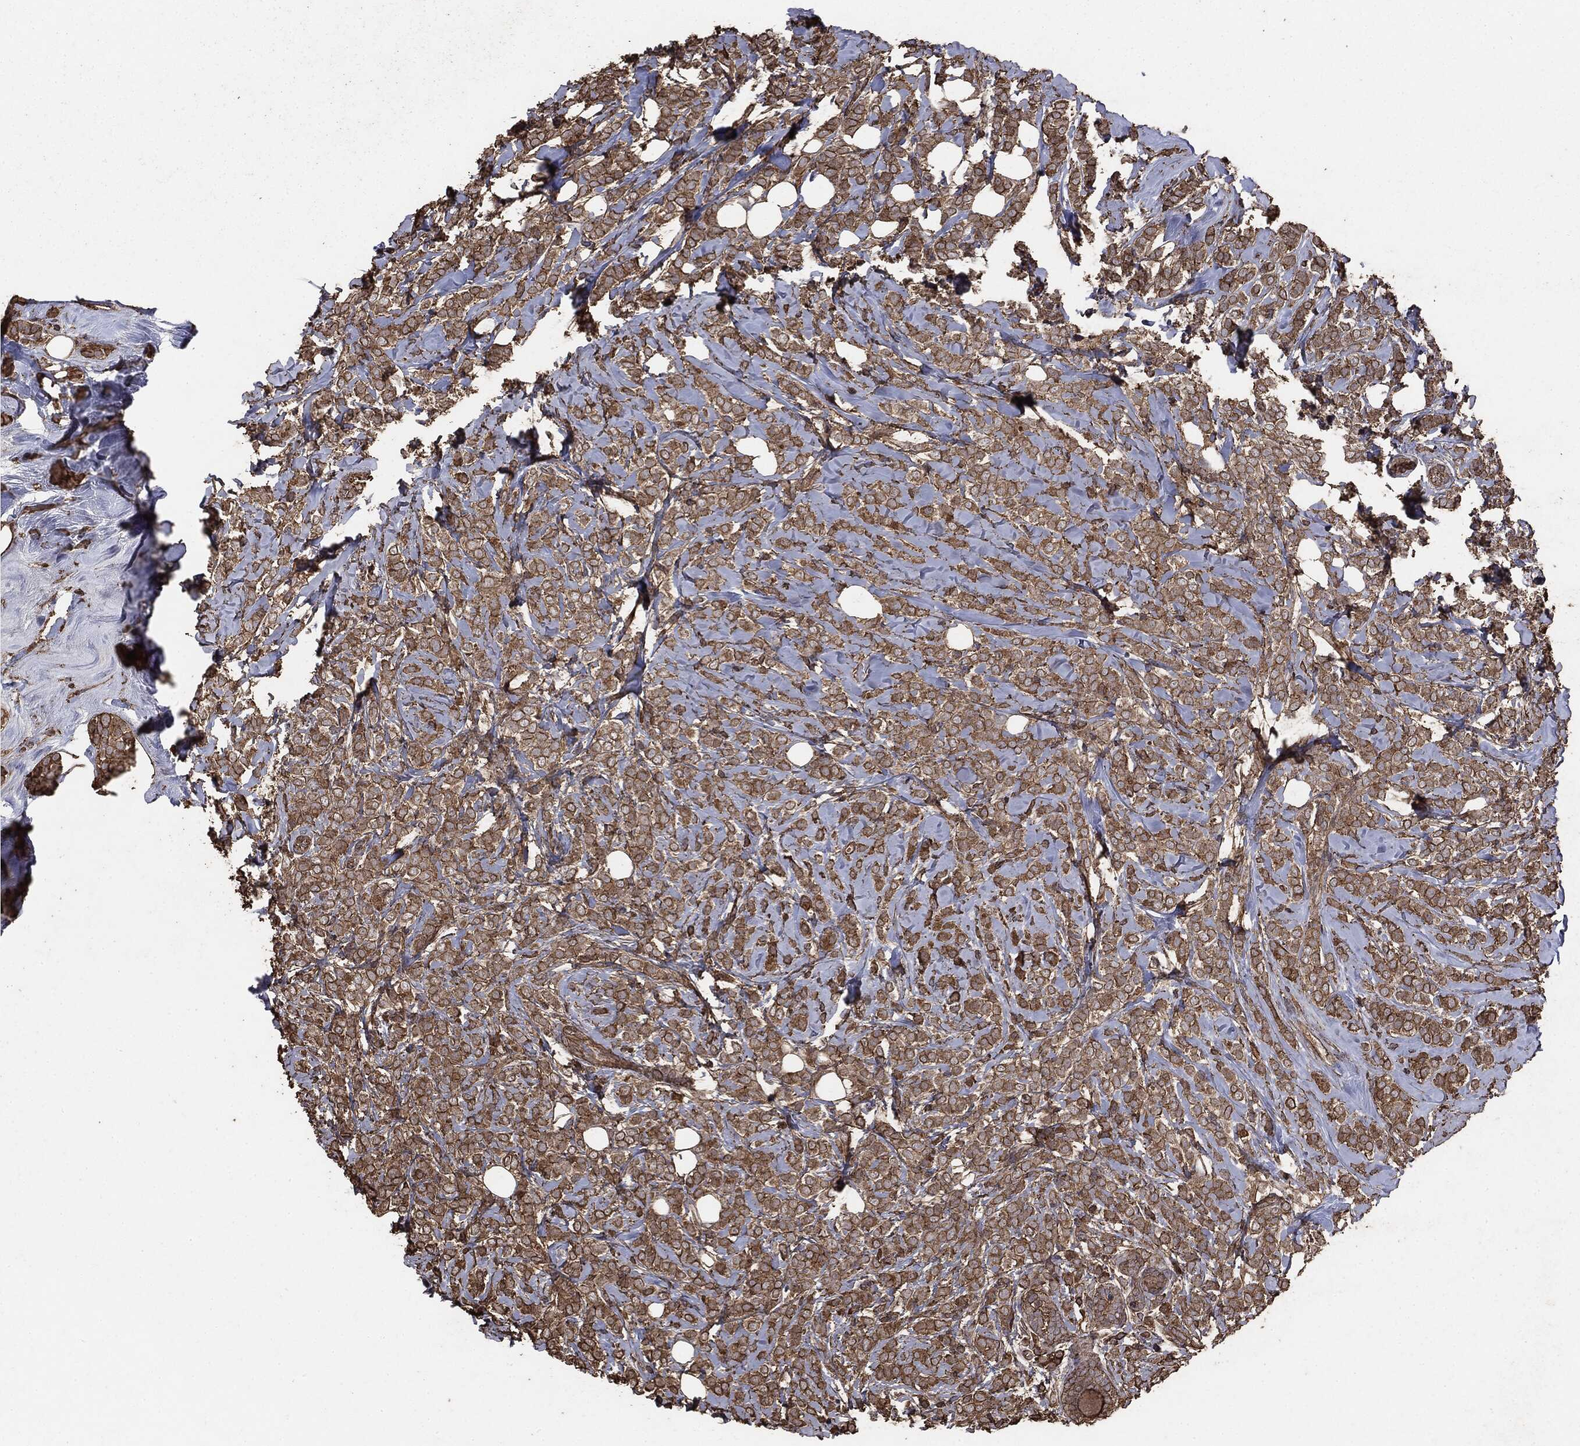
{"staining": {"intensity": "moderate", "quantity": ">75%", "location": "cytoplasmic/membranous"}, "tissue": "breast cancer", "cell_type": "Tumor cells", "image_type": "cancer", "snomed": [{"axis": "morphology", "description": "Lobular carcinoma"}, {"axis": "topography", "description": "Breast"}], "caption": "High-magnification brightfield microscopy of breast cancer (lobular carcinoma) stained with DAB (brown) and counterstained with hematoxylin (blue). tumor cells exhibit moderate cytoplasmic/membranous expression is appreciated in approximately>75% of cells. Immunohistochemistry stains the protein in brown and the nuclei are stained blue.", "gene": "MTOR", "patient": {"sex": "female", "age": 49}}